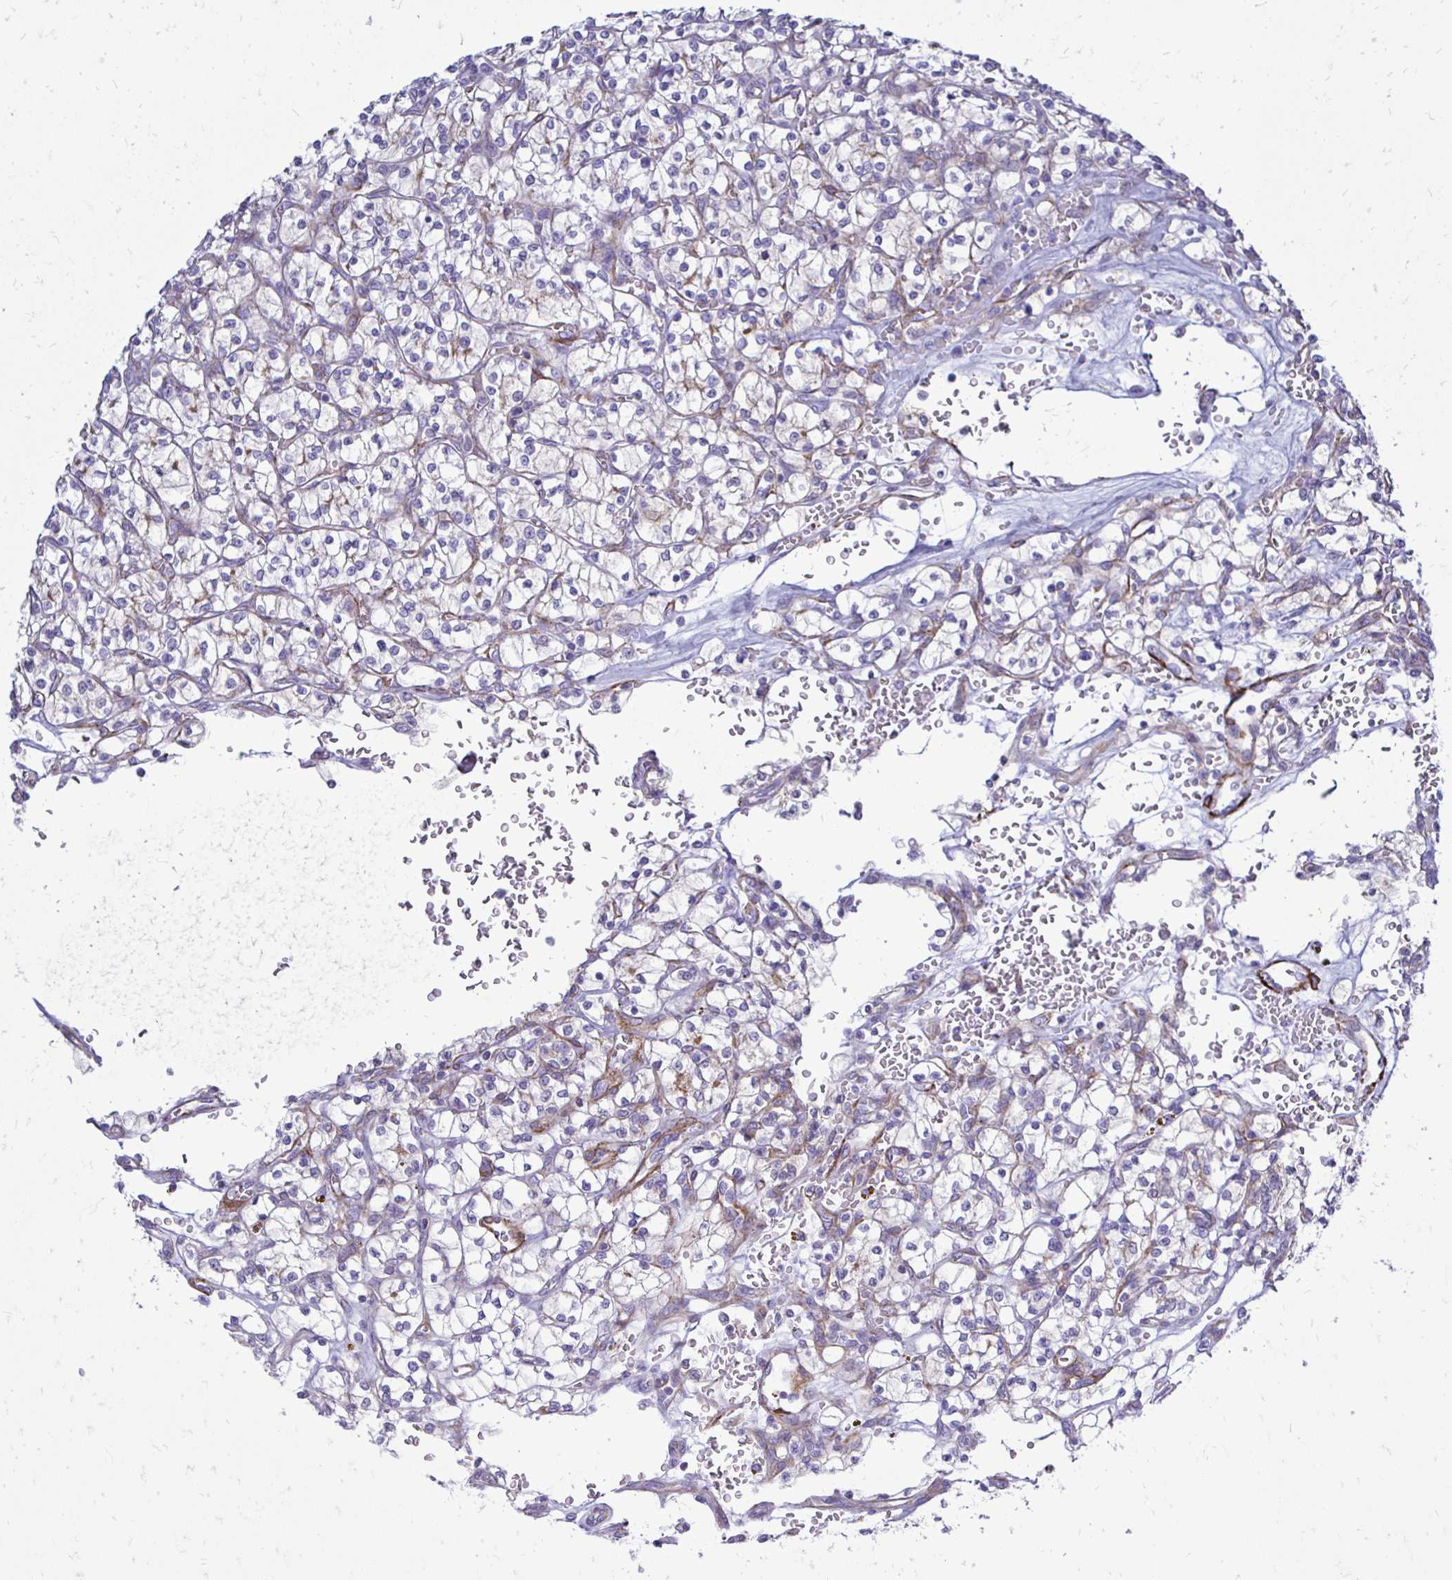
{"staining": {"intensity": "negative", "quantity": "none", "location": "none"}, "tissue": "renal cancer", "cell_type": "Tumor cells", "image_type": "cancer", "snomed": [{"axis": "morphology", "description": "Adenocarcinoma, NOS"}, {"axis": "topography", "description": "Kidney"}], "caption": "Human renal cancer (adenocarcinoma) stained for a protein using immunohistochemistry (IHC) displays no staining in tumor cells.", "gene": "CTPS1", "patient": {"sex": "female", "age": 64}}